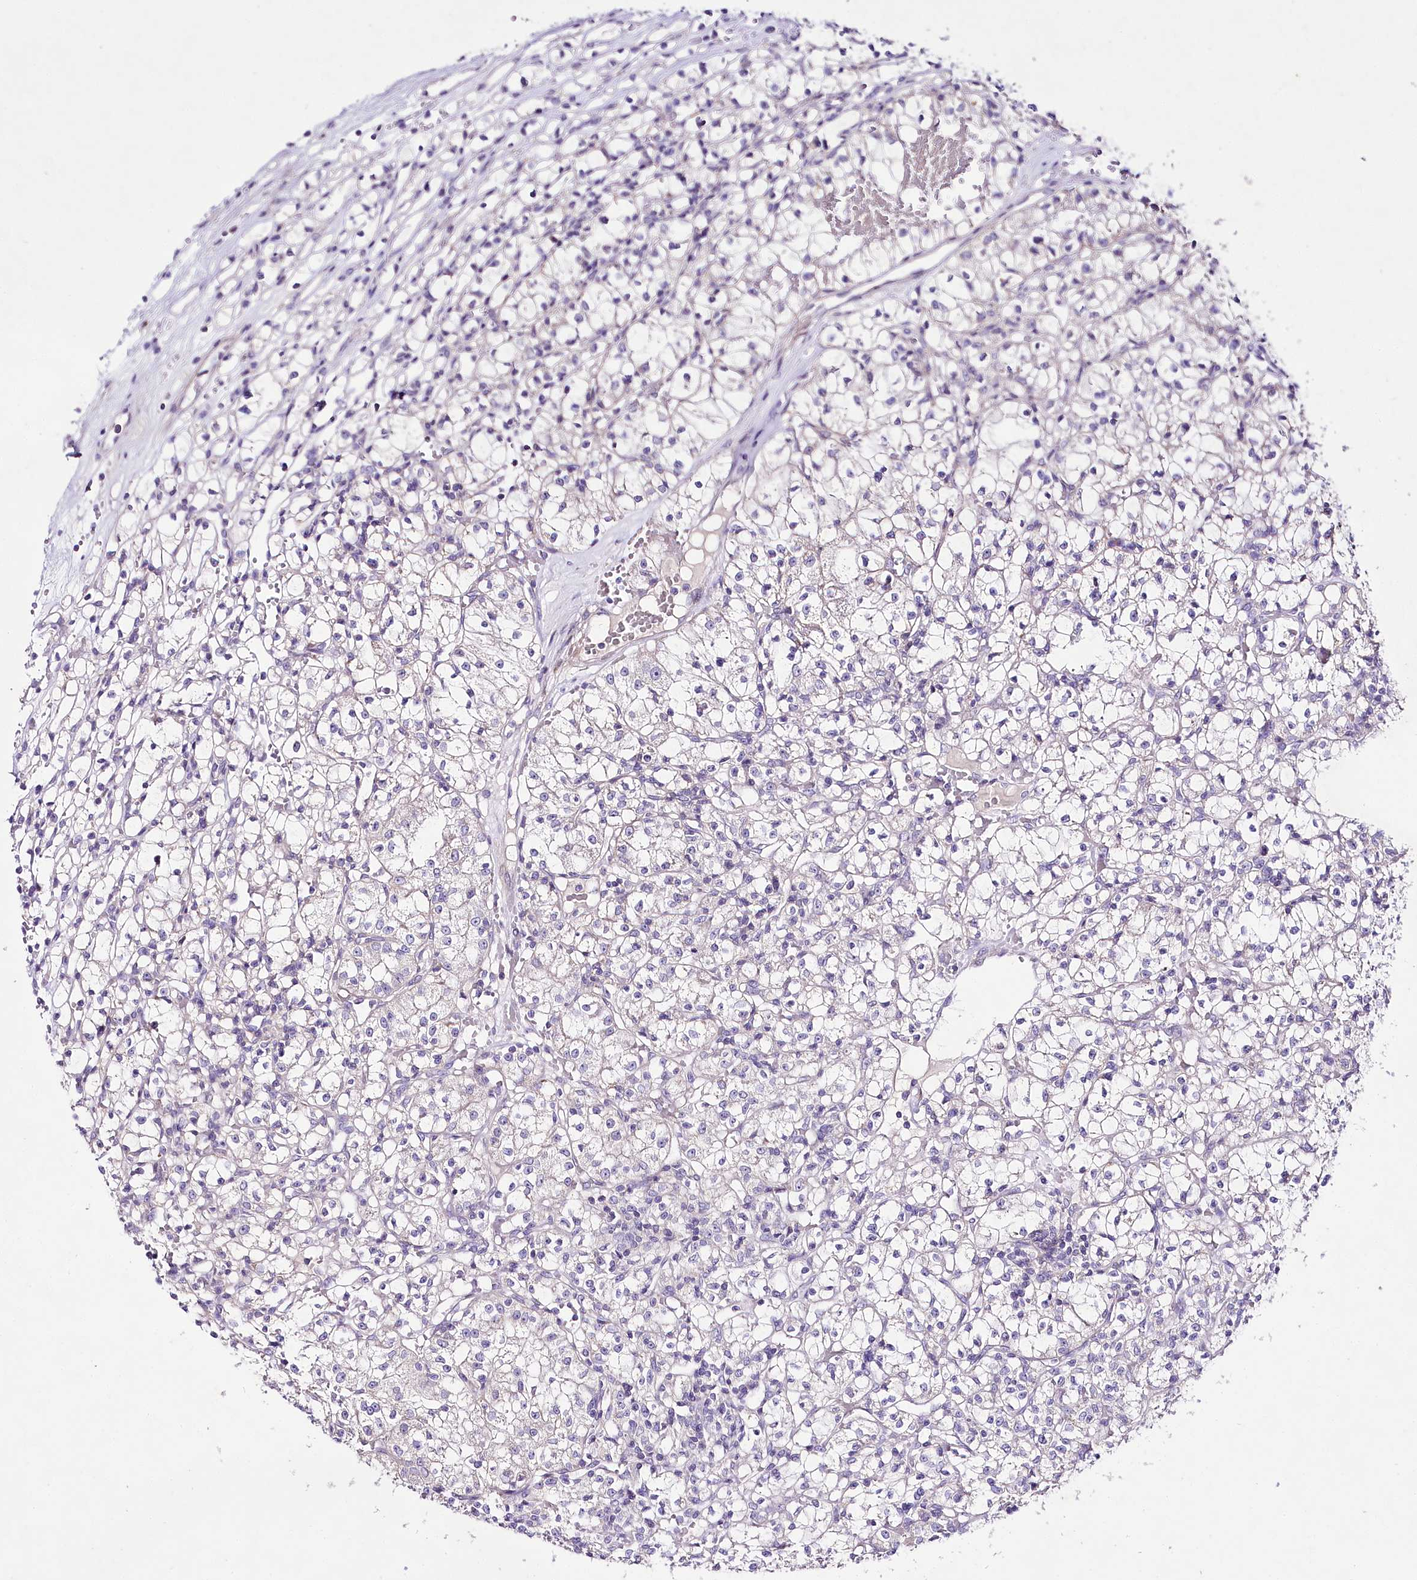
{"staining": {"intensity": "negative", "quantity": "none", "location": "none"}, "tissue": "renal cancer", "cell_type": "Tumor cells", "image_type": "cancer", "snomed": [{"axis": "morphology", "description": "Adenocarcinoma, NOS"}, {"axis": "topography", "description": "Kidney"}], "caption": "IHC micrograph of renal cancer stained for a protein (brown), which exhibits no positivity in tumor cells. (Immunohistochemistry (ihc), brightfield microscopy, high magnification).", "gene": "LRRC14B", "patient": {"sex": "female", "age": 59}}